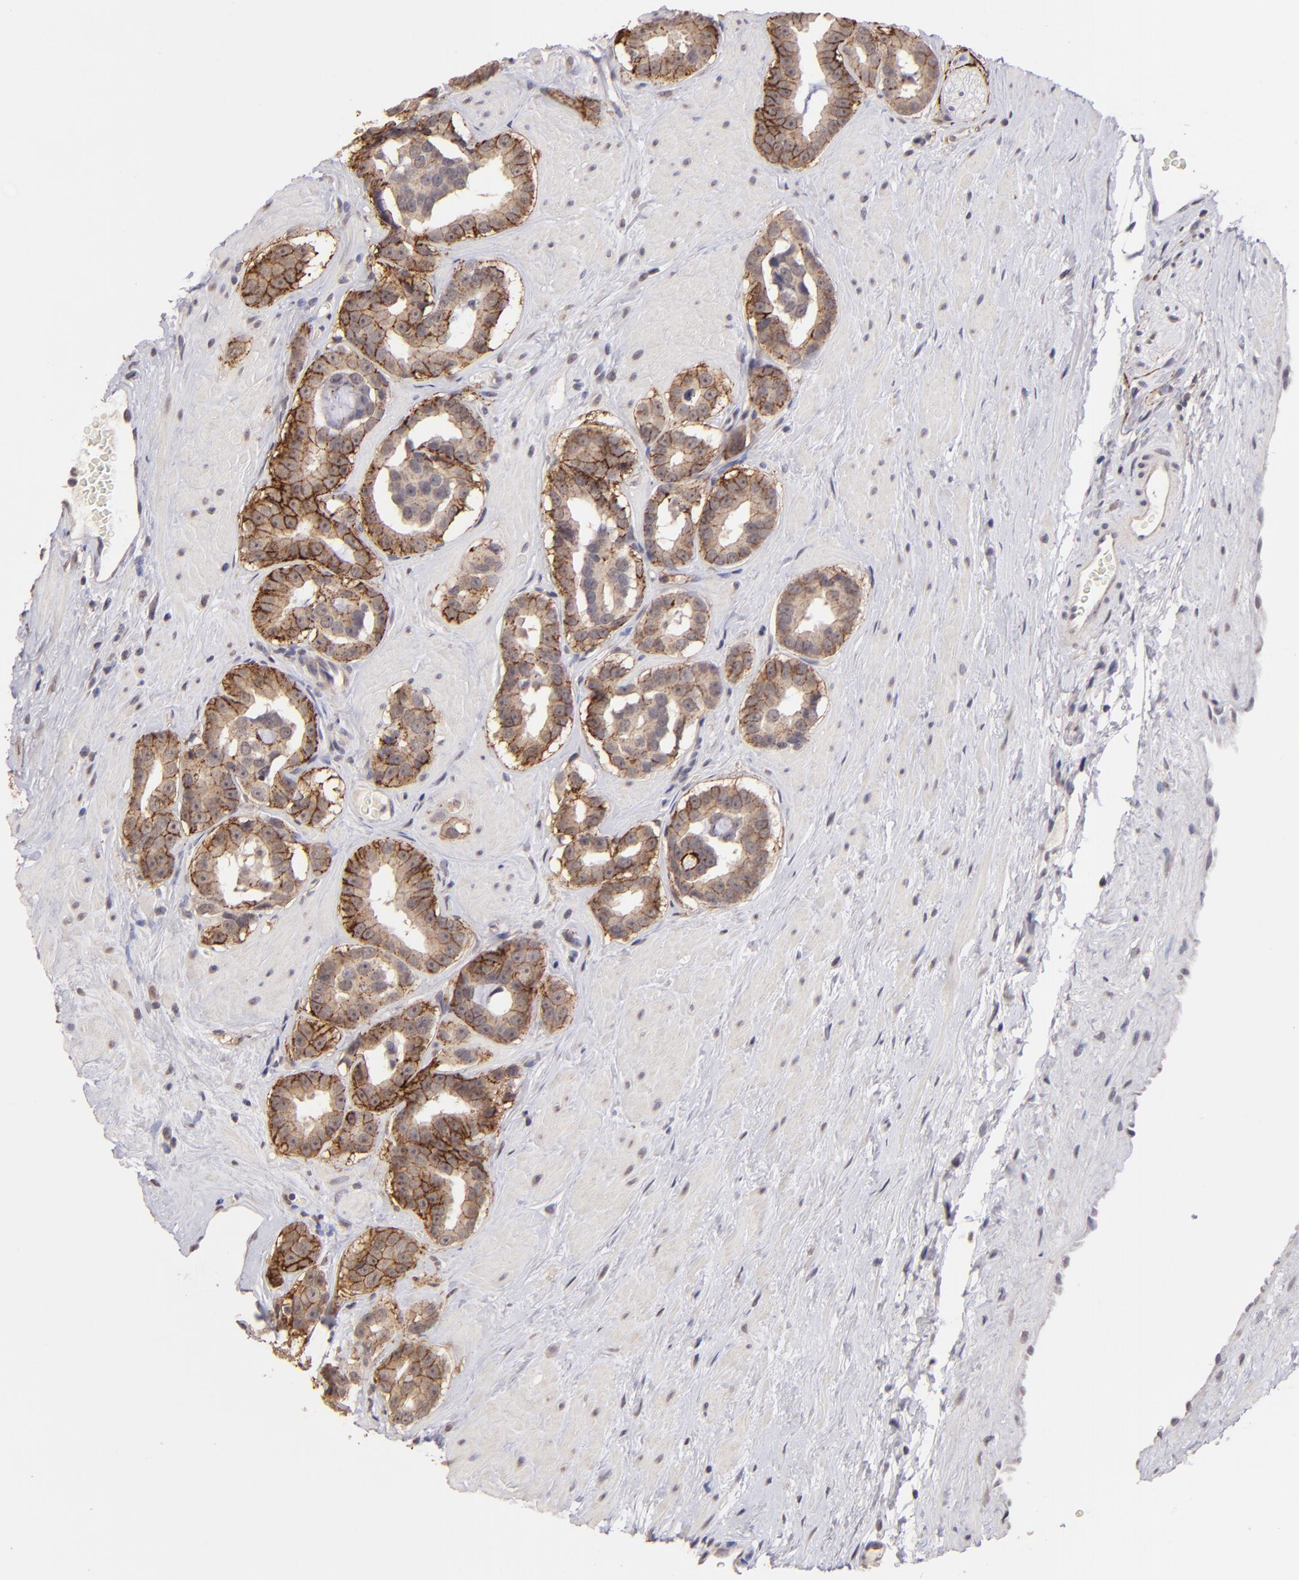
{"staining": {"intensity": "moderate", "quantity": ">75%", "location": "cytoplasmic/membranous"}, "tissue": "prostate cancer", "cell_type": "Tumor cells", "image_type": "cancer", "snomed": [{"axis": "morphology", "description": "Adenocarcinoma, Low grade"}, {"axis": "topography", "description": "Prostate"}], "caption": "Immunohistochemical staining of prostate cancer (adenocarcinoma (low-grade)) shows medium levels of moderate cytoplasmic/membranous protein staining in approximately >75% of tumor cells.", "gene": "CLDN1", "patient": {"sex": "male", "age": 59}}